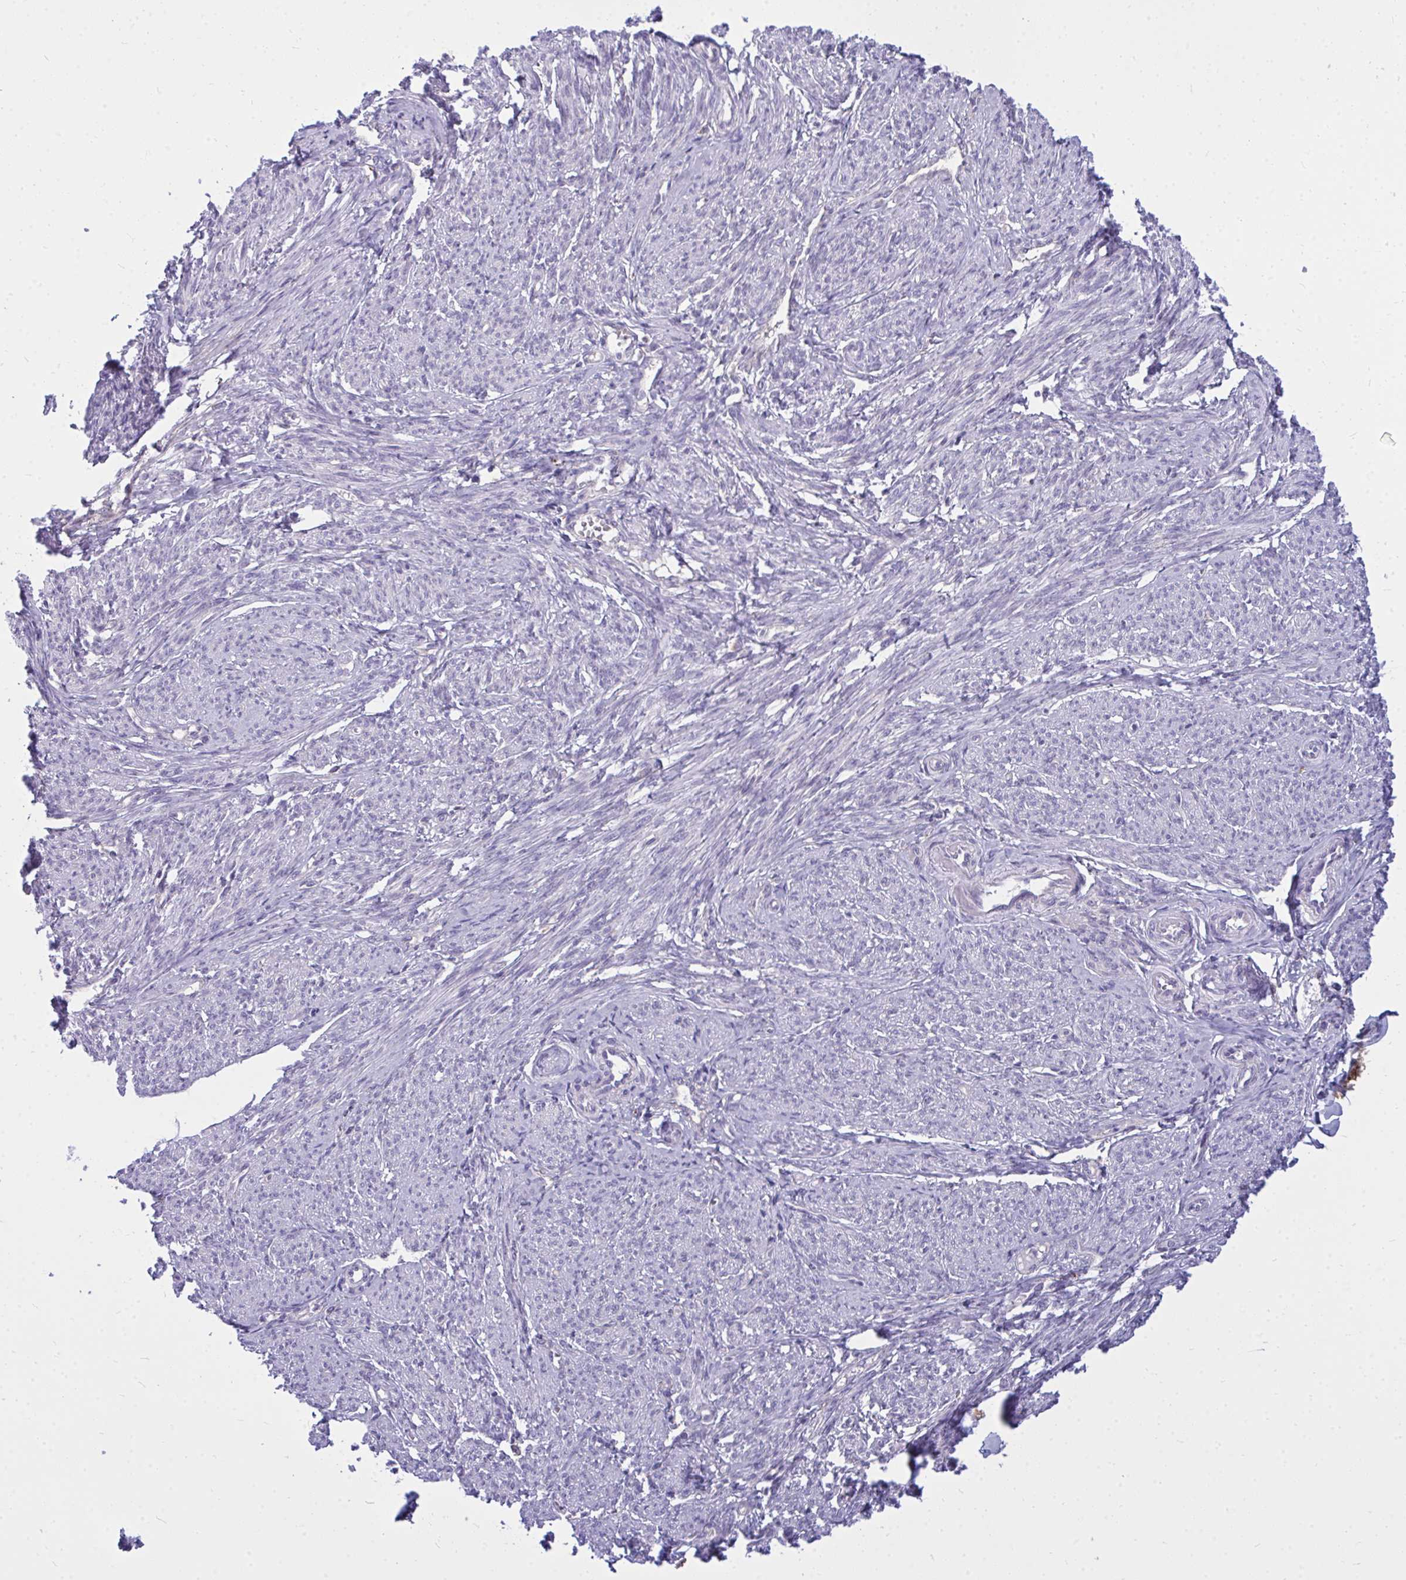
{"staining": {"intensity": "negative", "quantity": "none", "location": "none"}, "tissue": "smooth muscle", "cell_type": "Smooth muscle cells", "image_type": "normal", "snomed": [{"axis": "morphology", "description": "Normal tissue, NOS"}, {"axis": "topography", "description": "Smooth muscle"}], "caption": "Immunohistochemistry photomicrograph of normal smooth muscle: smooth muscle stained with DAB (3,3'-diaminobenzidine) demonstrates no significant protein expression in smooth muscle cells.", "gene": "ZSCAN25", "patient": {"sex": "female", "age": 65}}